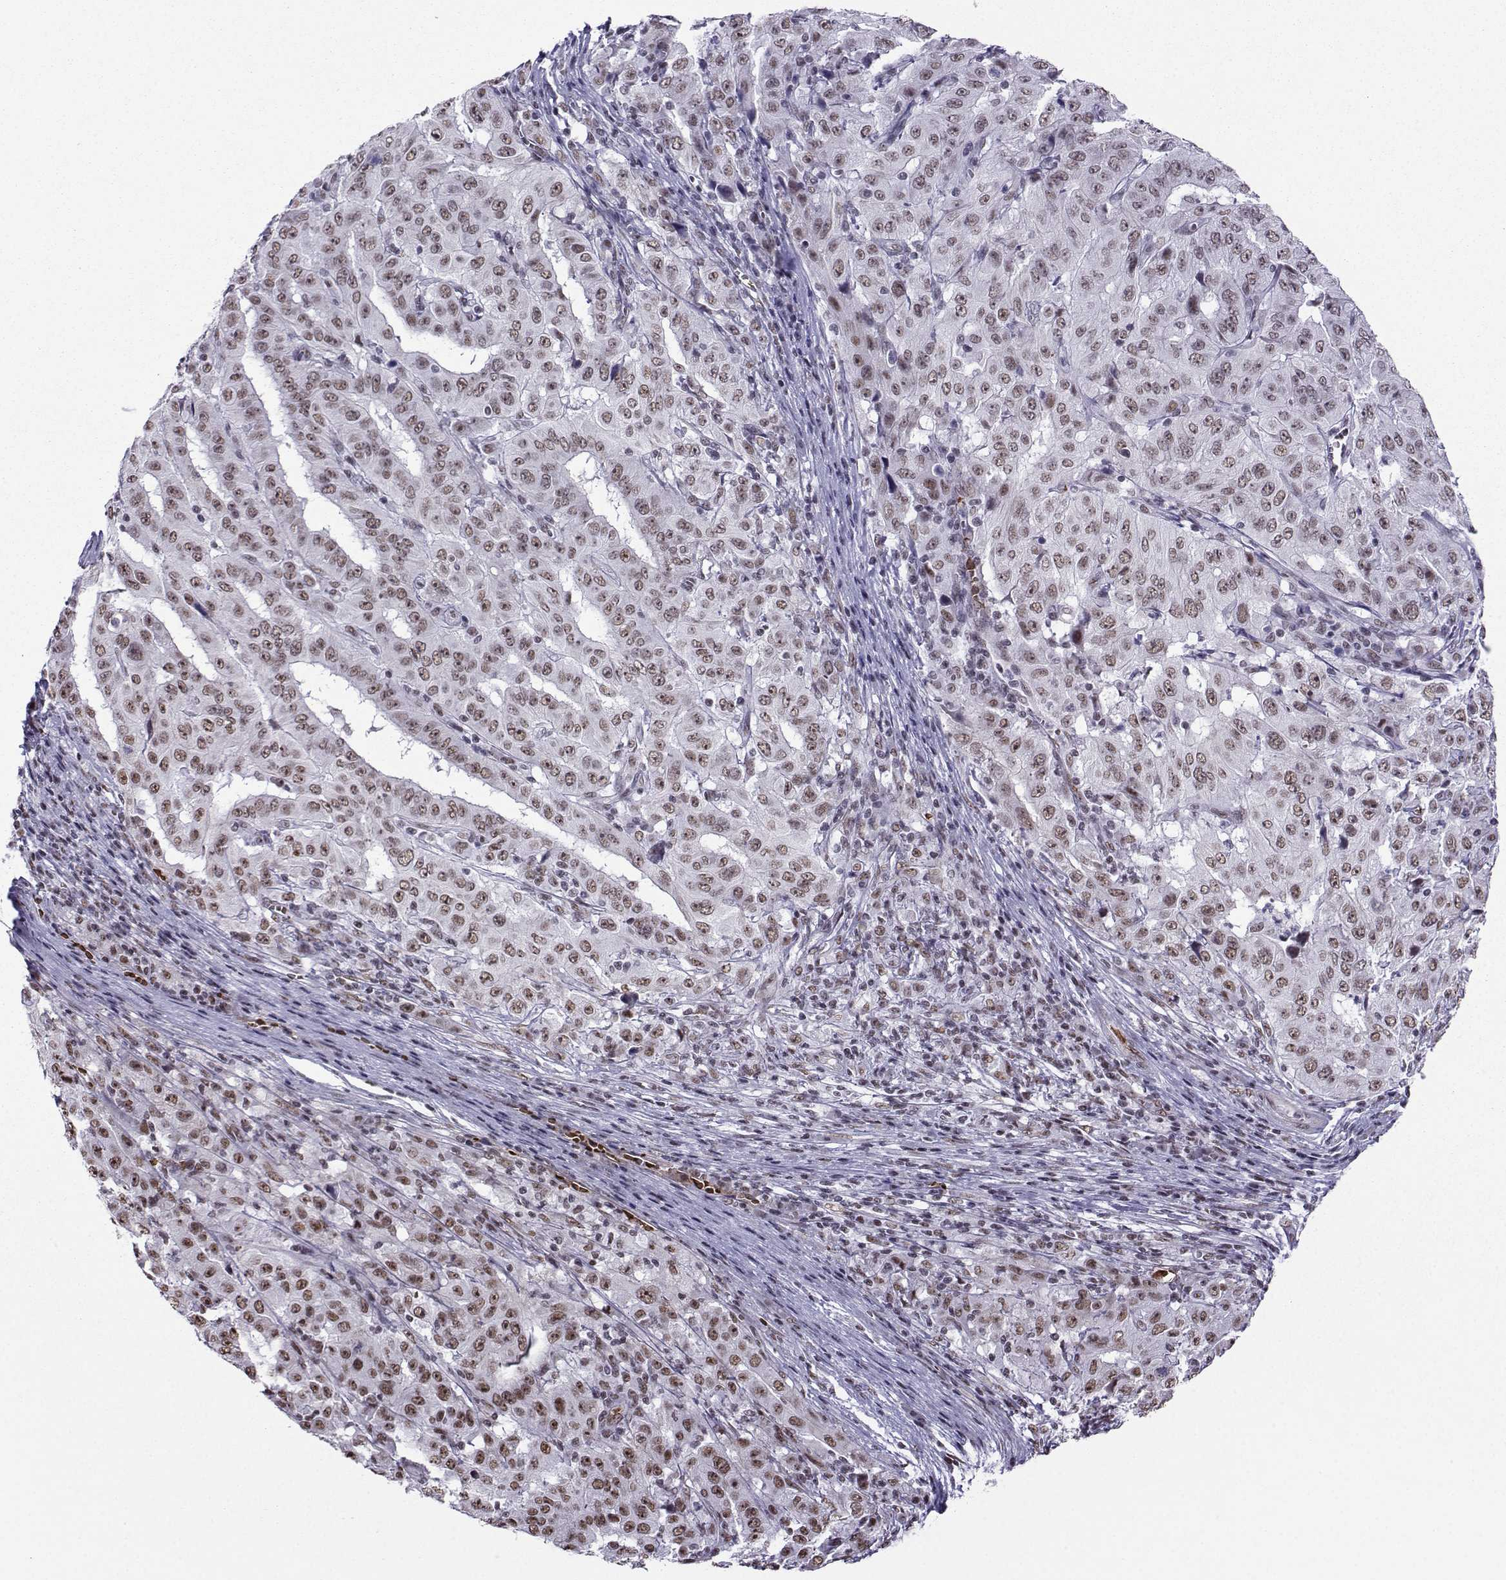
{"staining": {"intensity": "weak", "quantity": ">75%", "location": "nuclear"}, "tissue": "pancreatic cancer", "cell_type": "Tumor cells", "image_type": "cancer", "snomed": [{"axis": "morphology", "description": "Adenocarcinoma, NOS"}, {"axis": "topography", "description": "Pancreas"}], "caption": "Pancreatic adenocarcinoma stained with DAB (3,3'-diaminobenzidine) immunohistochemistry shows low levels of weak nuclear expression in about >75% of tumor cells.", "gene": "CCNK", "patient": {"sex": "male", "age": 63}}